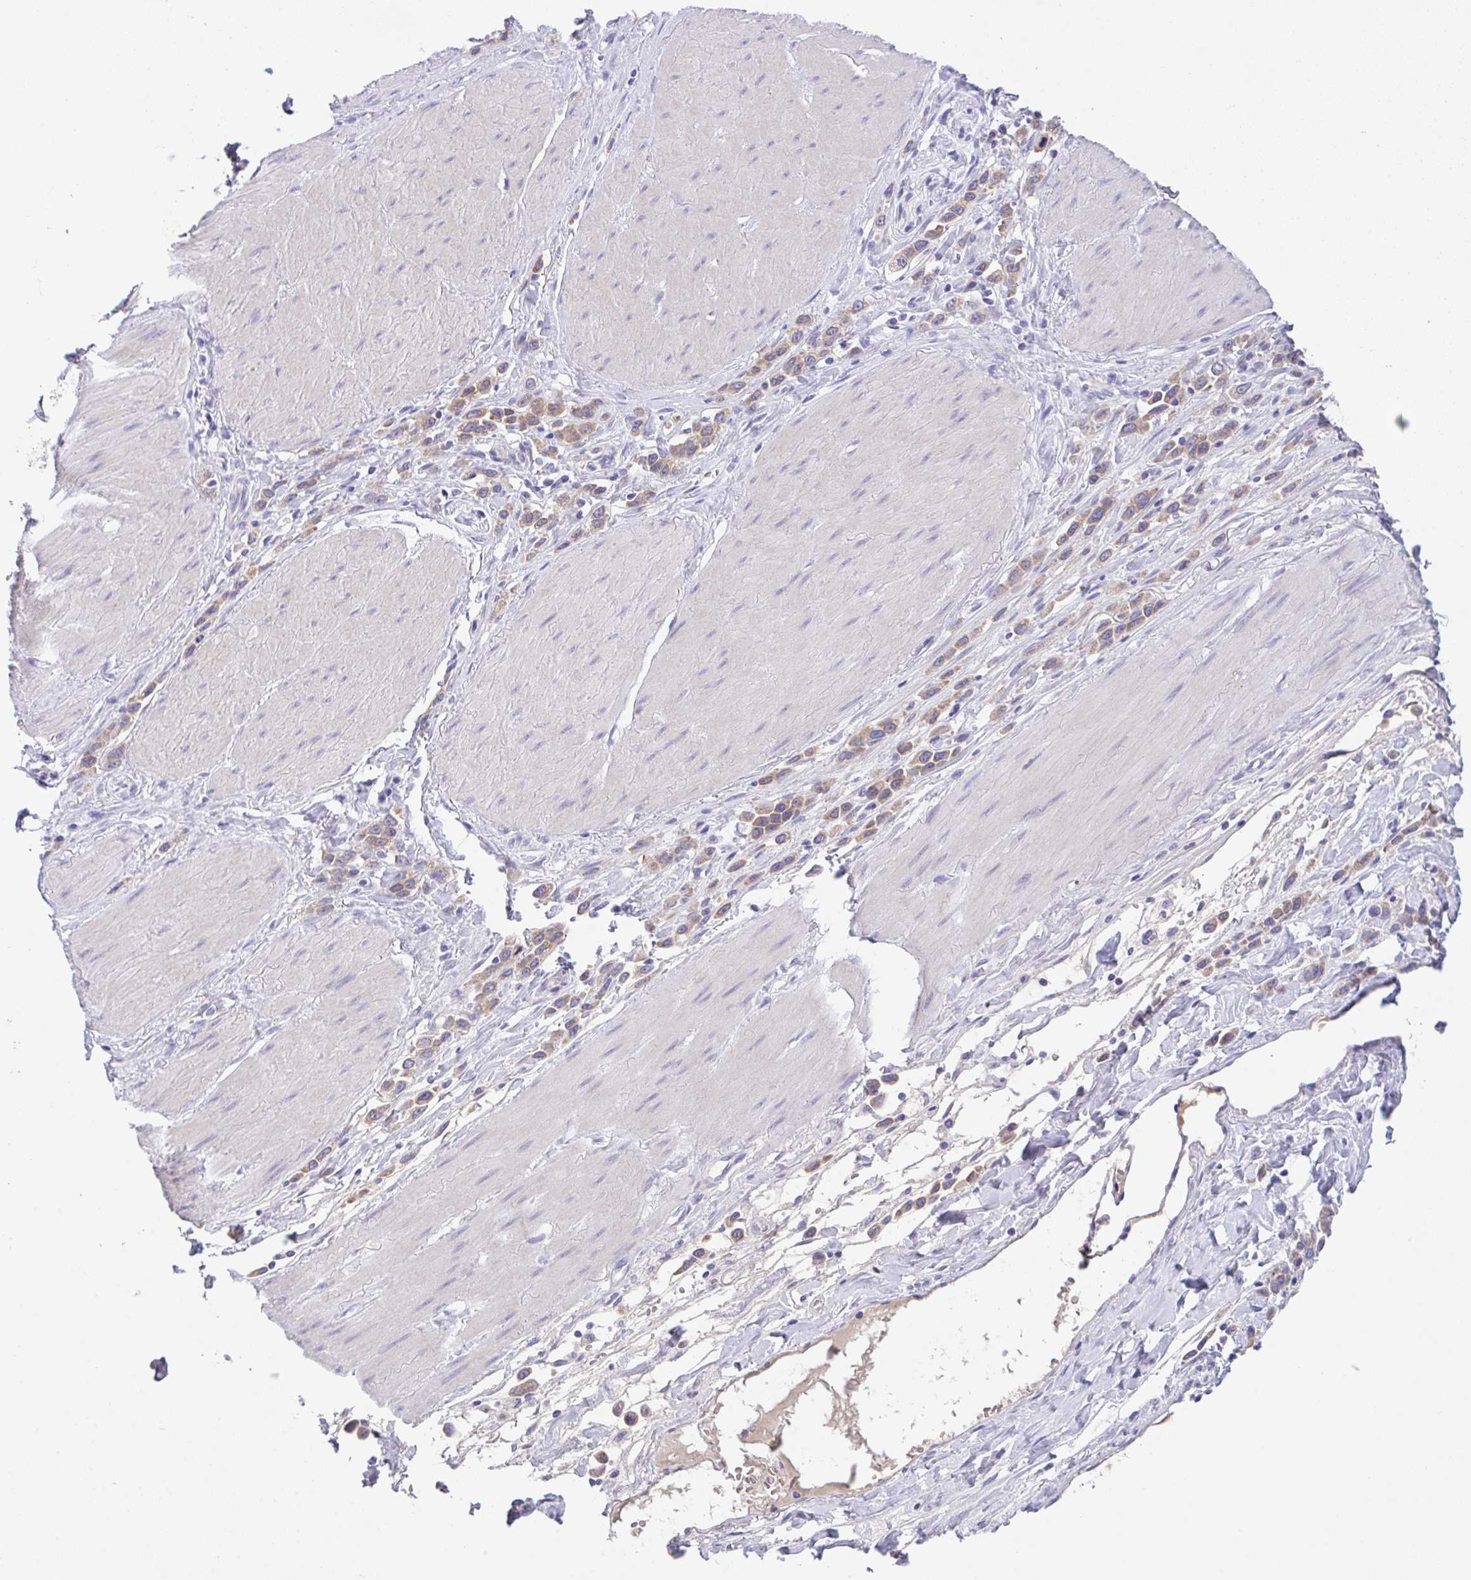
{"staining": {"intensity": "moderate", "quantity": "25%-75%", "location": "cytoplasmic/membranous"}, "tissue": "stomach cancer", "cell_type": "Tumor cells", "image_type": "cancer", "snomed": [{"axis": "morphology", "description": "Adenocarcinoma, NOS"}, {"axis": "topography", "description": "Stomach"}], "caption": "High-magnification brightfield microscopy of adenocarcinoma (stomach) stained with DAB (3,3'-diaminobenzidine) (brown) and counterstained with hematoxylin (blue). tumor cells exhibit moderate cytoplasmic/membranous positivity is seen in approximately25%-75% of cells. (DAB (3,3'-diaminobenzidine) IHC with brightfield microscopy, high magnification).", "gene": "TRAF4", "patient": {"sex": "male", "age": 47}}